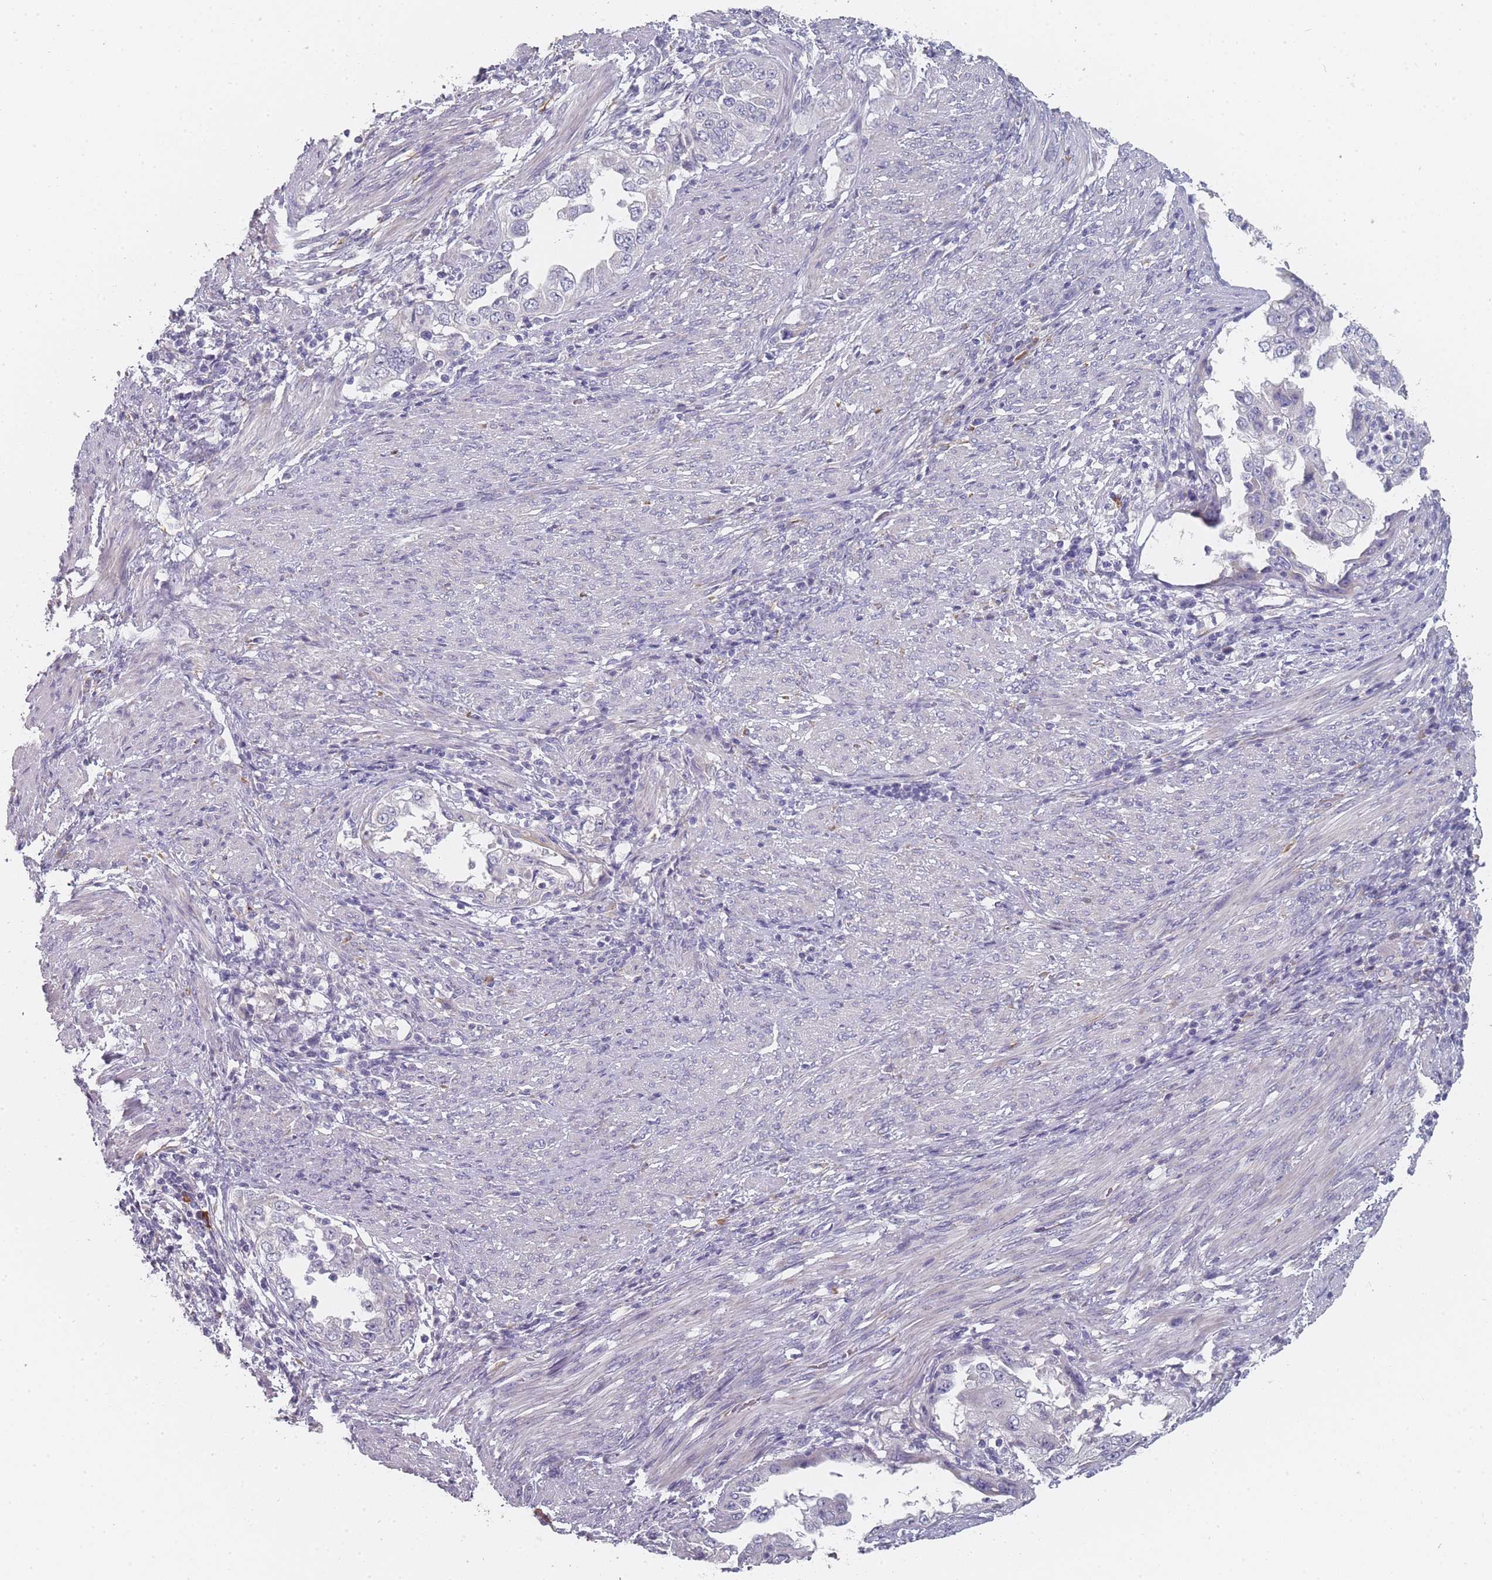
{"staining": {"intensity": "negative", "quantity": "none", "location": "none"}, "tissue": "endometrial cancer", "cell_type": "Tumor cells", "image_type": "cancer", "snomed": [{"axis": "morphology", "description": "Adenocarcinoma, NOS"}, {"axis": "topography", "description": "Endometrium"}], "caption": "The histopathology image reveals no staining of tumor cells in endometrial cancer. (DAB (3,3'-diaminobenzidine) immunohistochemistry (IHC) visualized using brightfield microscopy, high magnification).", "gene": "SLC35E4", "patient": {"sex": "female", "age": 85}}